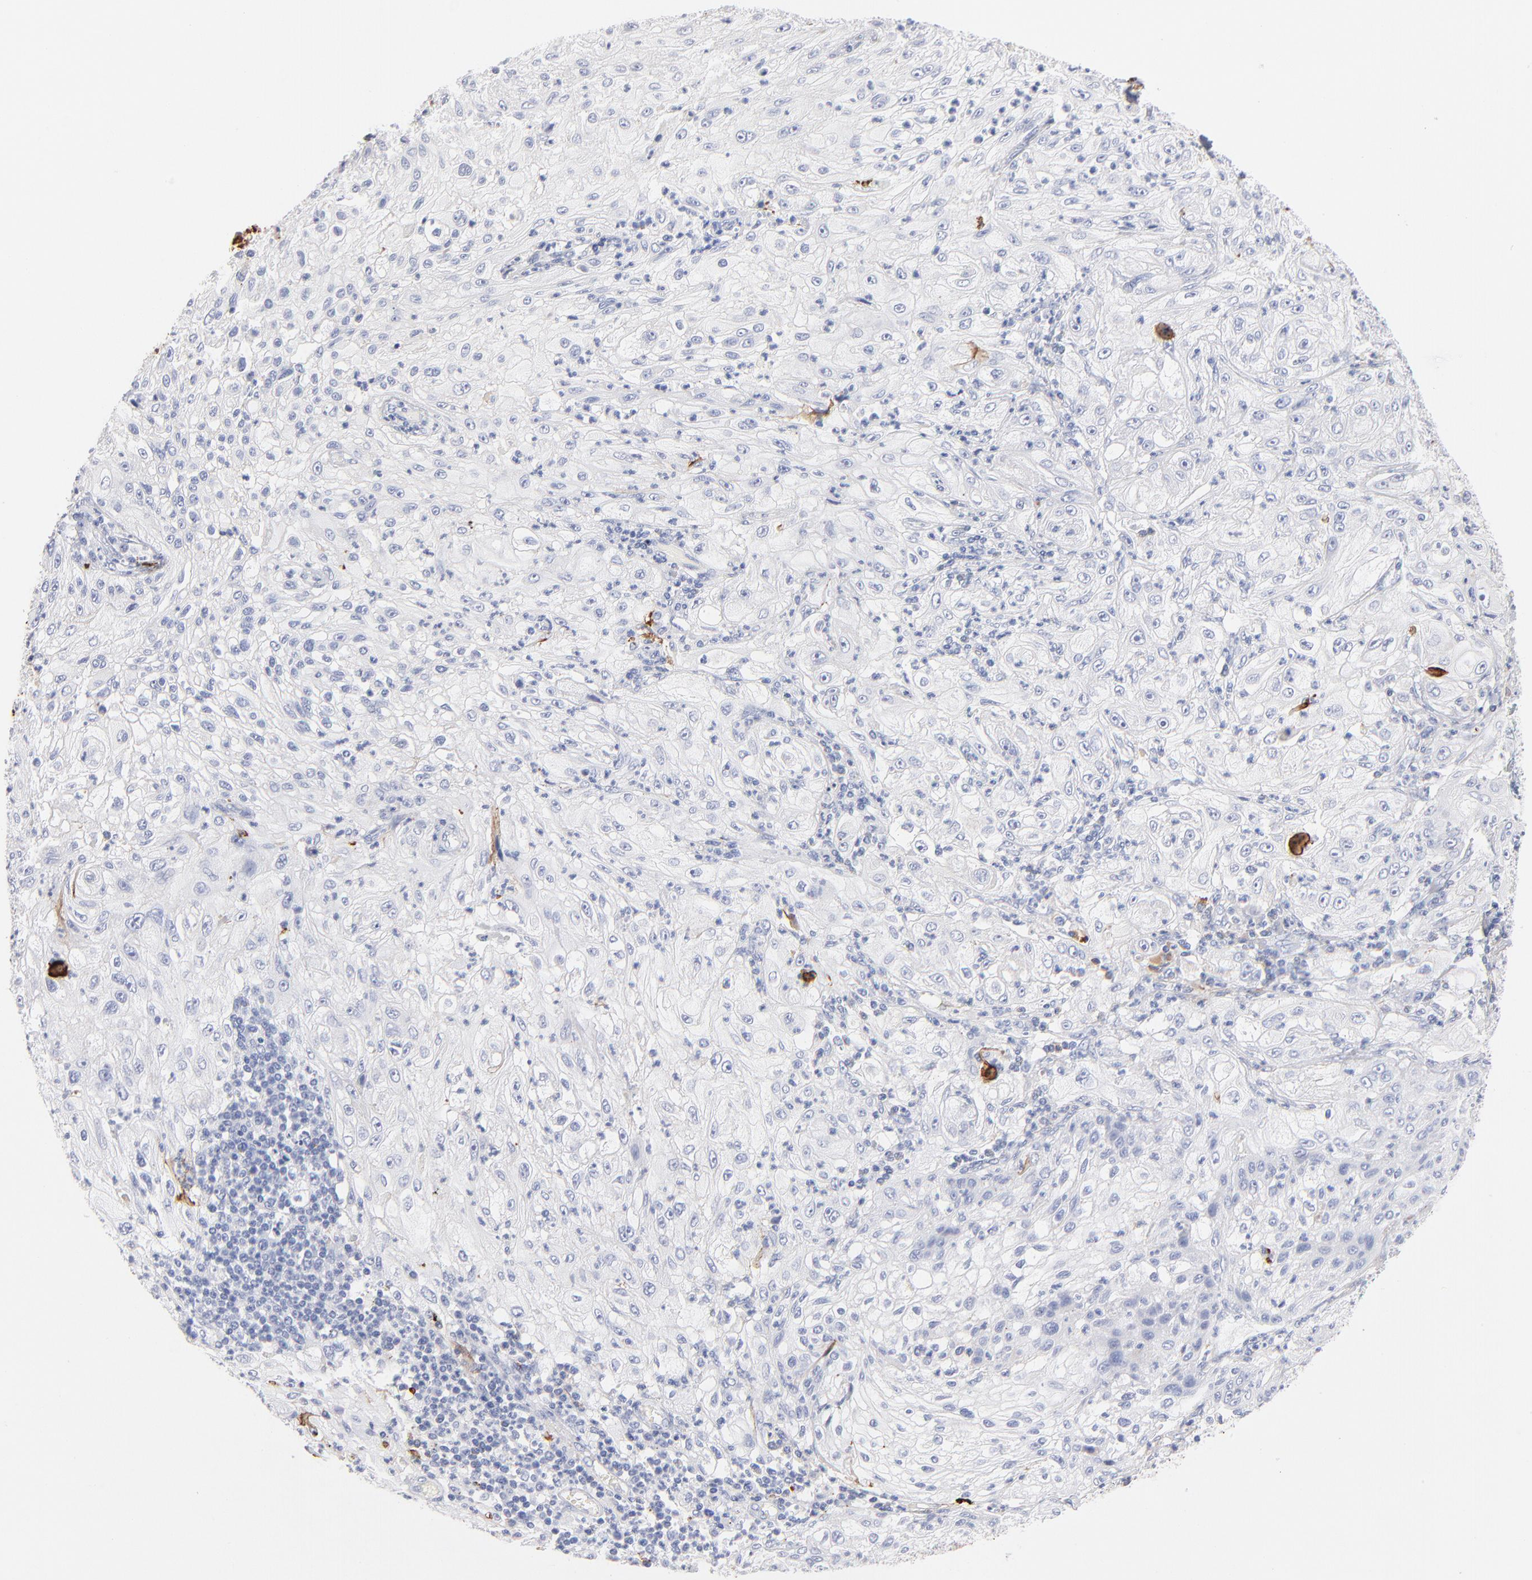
{"staining": {"intensity": "negative", "quantity": "none", "location": "none"}, "tissue": "lung cancer", "cell_type": "Tumor cells", "image_type": "cancer", "snomed": [{"axis": "morphology", "description": "Inflammation, NOS"}, {"axis": "morphology", "description": "Squamous cell carcinoma, NOS"}, {"axis": "topography", "description": "Lymph node"}, {"axis": "topography", "description": "Soft tissue"}, {"axis": "topography", "description": "Lung"}], "caption": "A histopathology image of human lung cancer (squamous cell carcinoma) is negative for staining in tumor cells.", "gene": "APOH", "patient": {"sex": "male", "age": 66}}